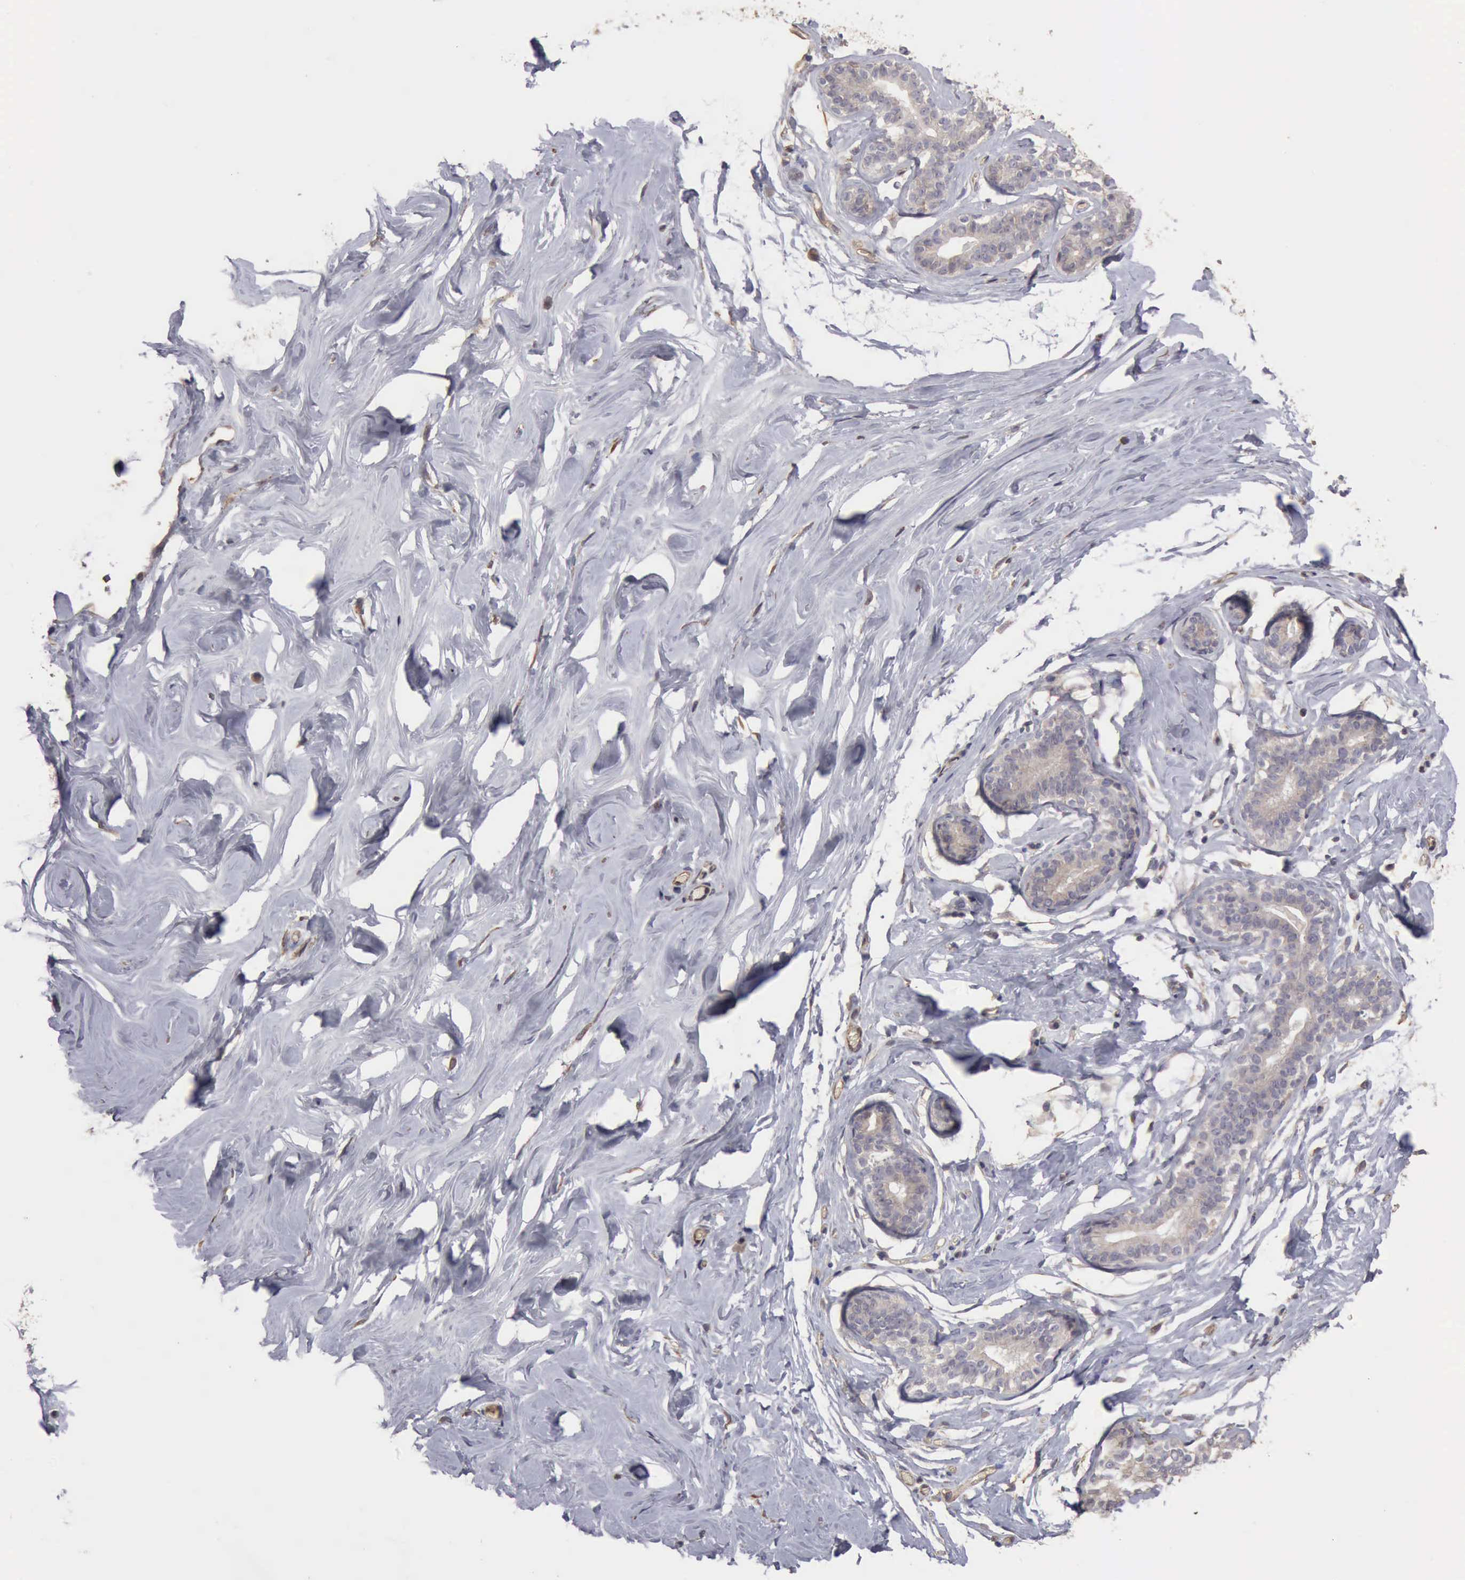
{"staining": {"intensity": "moderate", "quantity": ">75%", "location": "cytoplasmic/membranous"}, "tissue": "breast", "cell_type": "Adipocytes", "image_type": "normal", "snomed": [{"axis": "morphology", "description": "Normal tissue, NOS"}, {"axis": "morphology", "description": "Fibrosis, NOS"}, {"axis": "topography", "description": "Breast"}], "caption": "IHC image of unremarkable breast: breast stained using immunohistochemistry displays medium levels of moderate protein expression localized specifically in the cytoplasmic/membranous of adipocytes, appearing as a cytoplasmic/membranous brown color.", "gene": "BMX", "patient": {"sex": "female", "age": 39}}